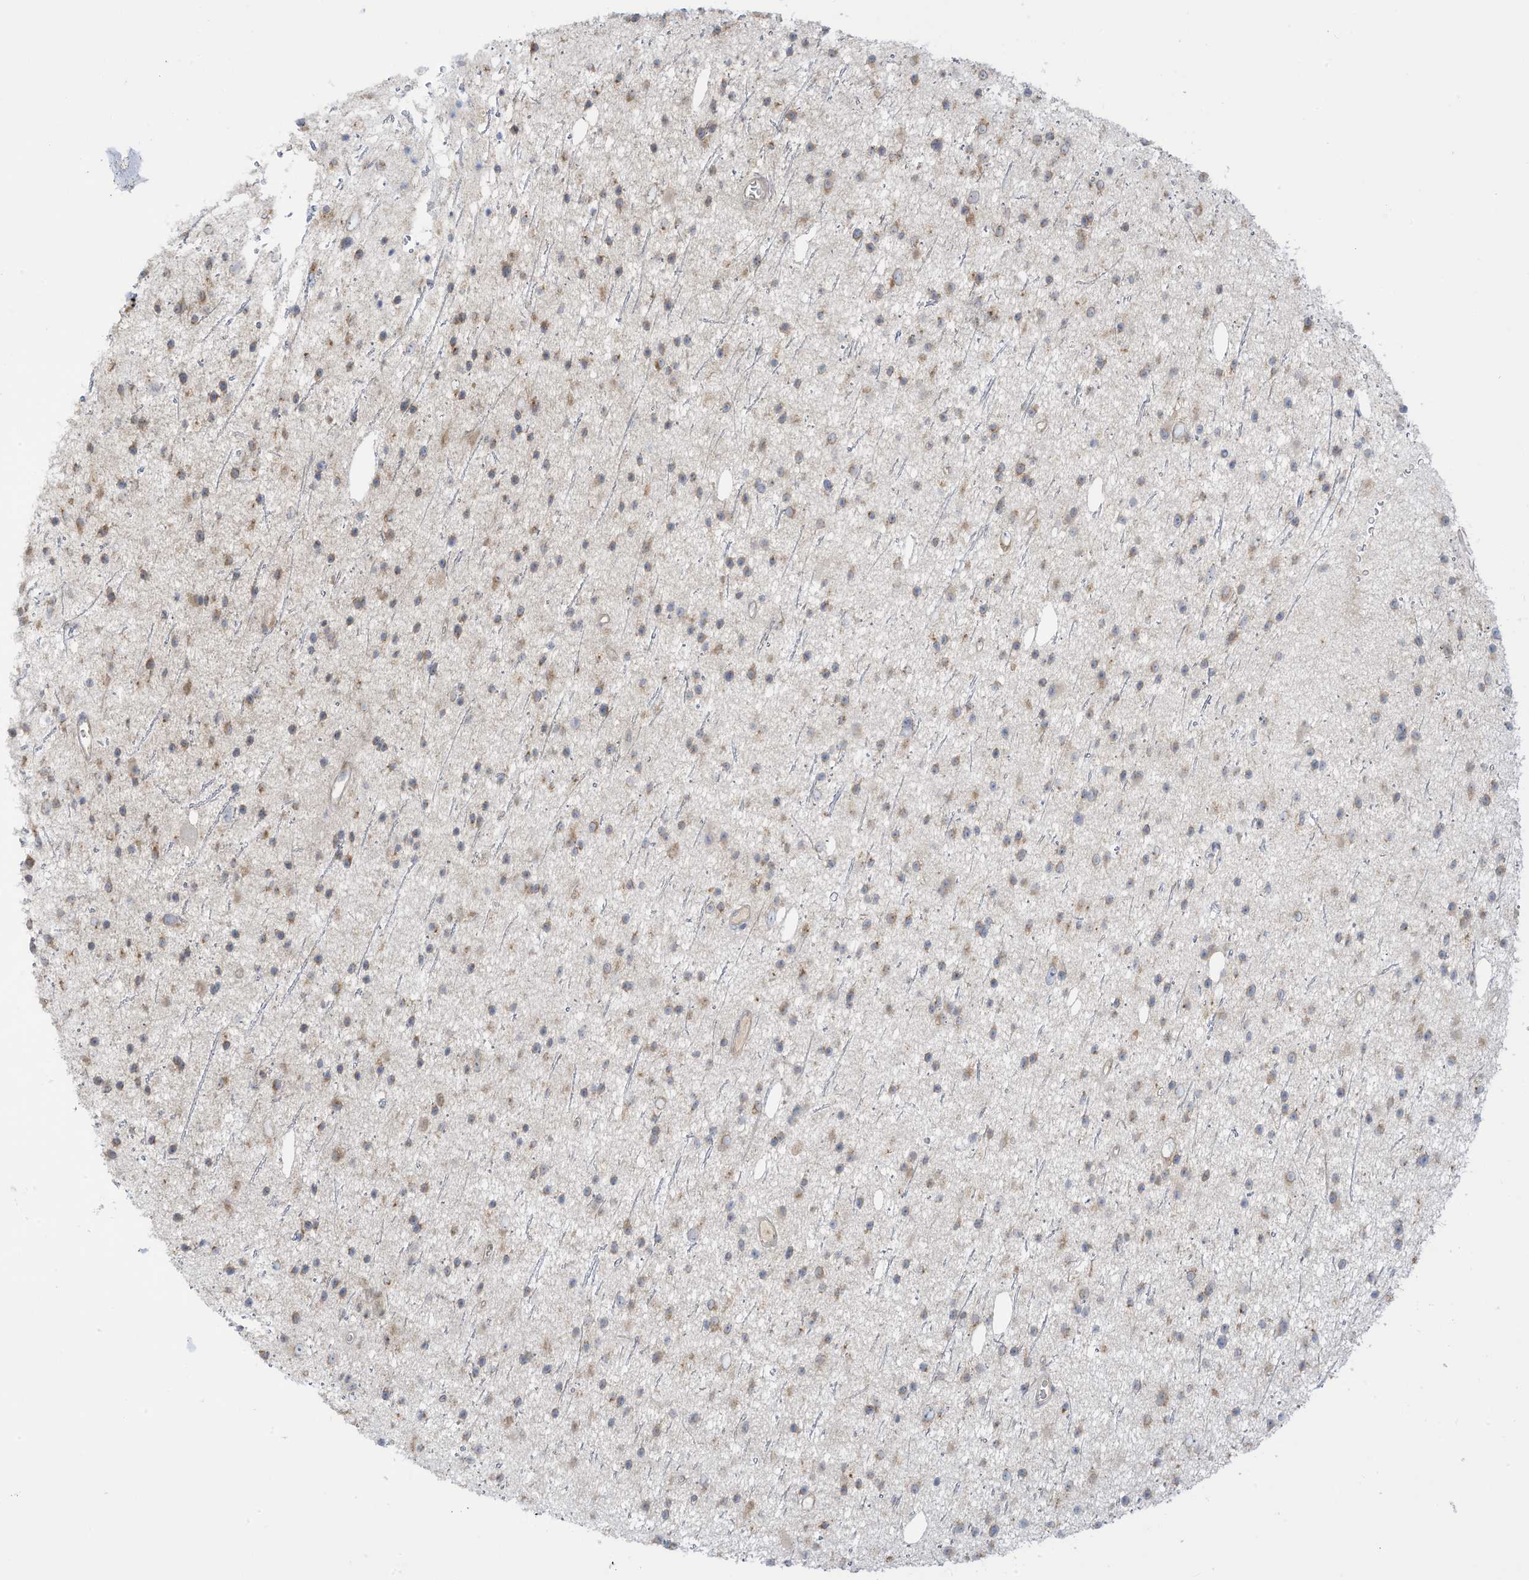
{"staining": {"intensity": "negative", "quantity": "none", "location": "none"}, "tissue": "glioma", "cell_type": "Tumor cells", "image_type": "cancer", "snomed": [{"axis": "morphology", "description": "Glioma, malignant, Low grade"}, {"axis": "topography", "description": "Cerebral cortex"}], "caption": "Human glioma stained for a protein using immunohistochemistry displays no positivity in tumor cells.", "gene": "LRRN2", "patient": {"sex": "female", "age": 39}}